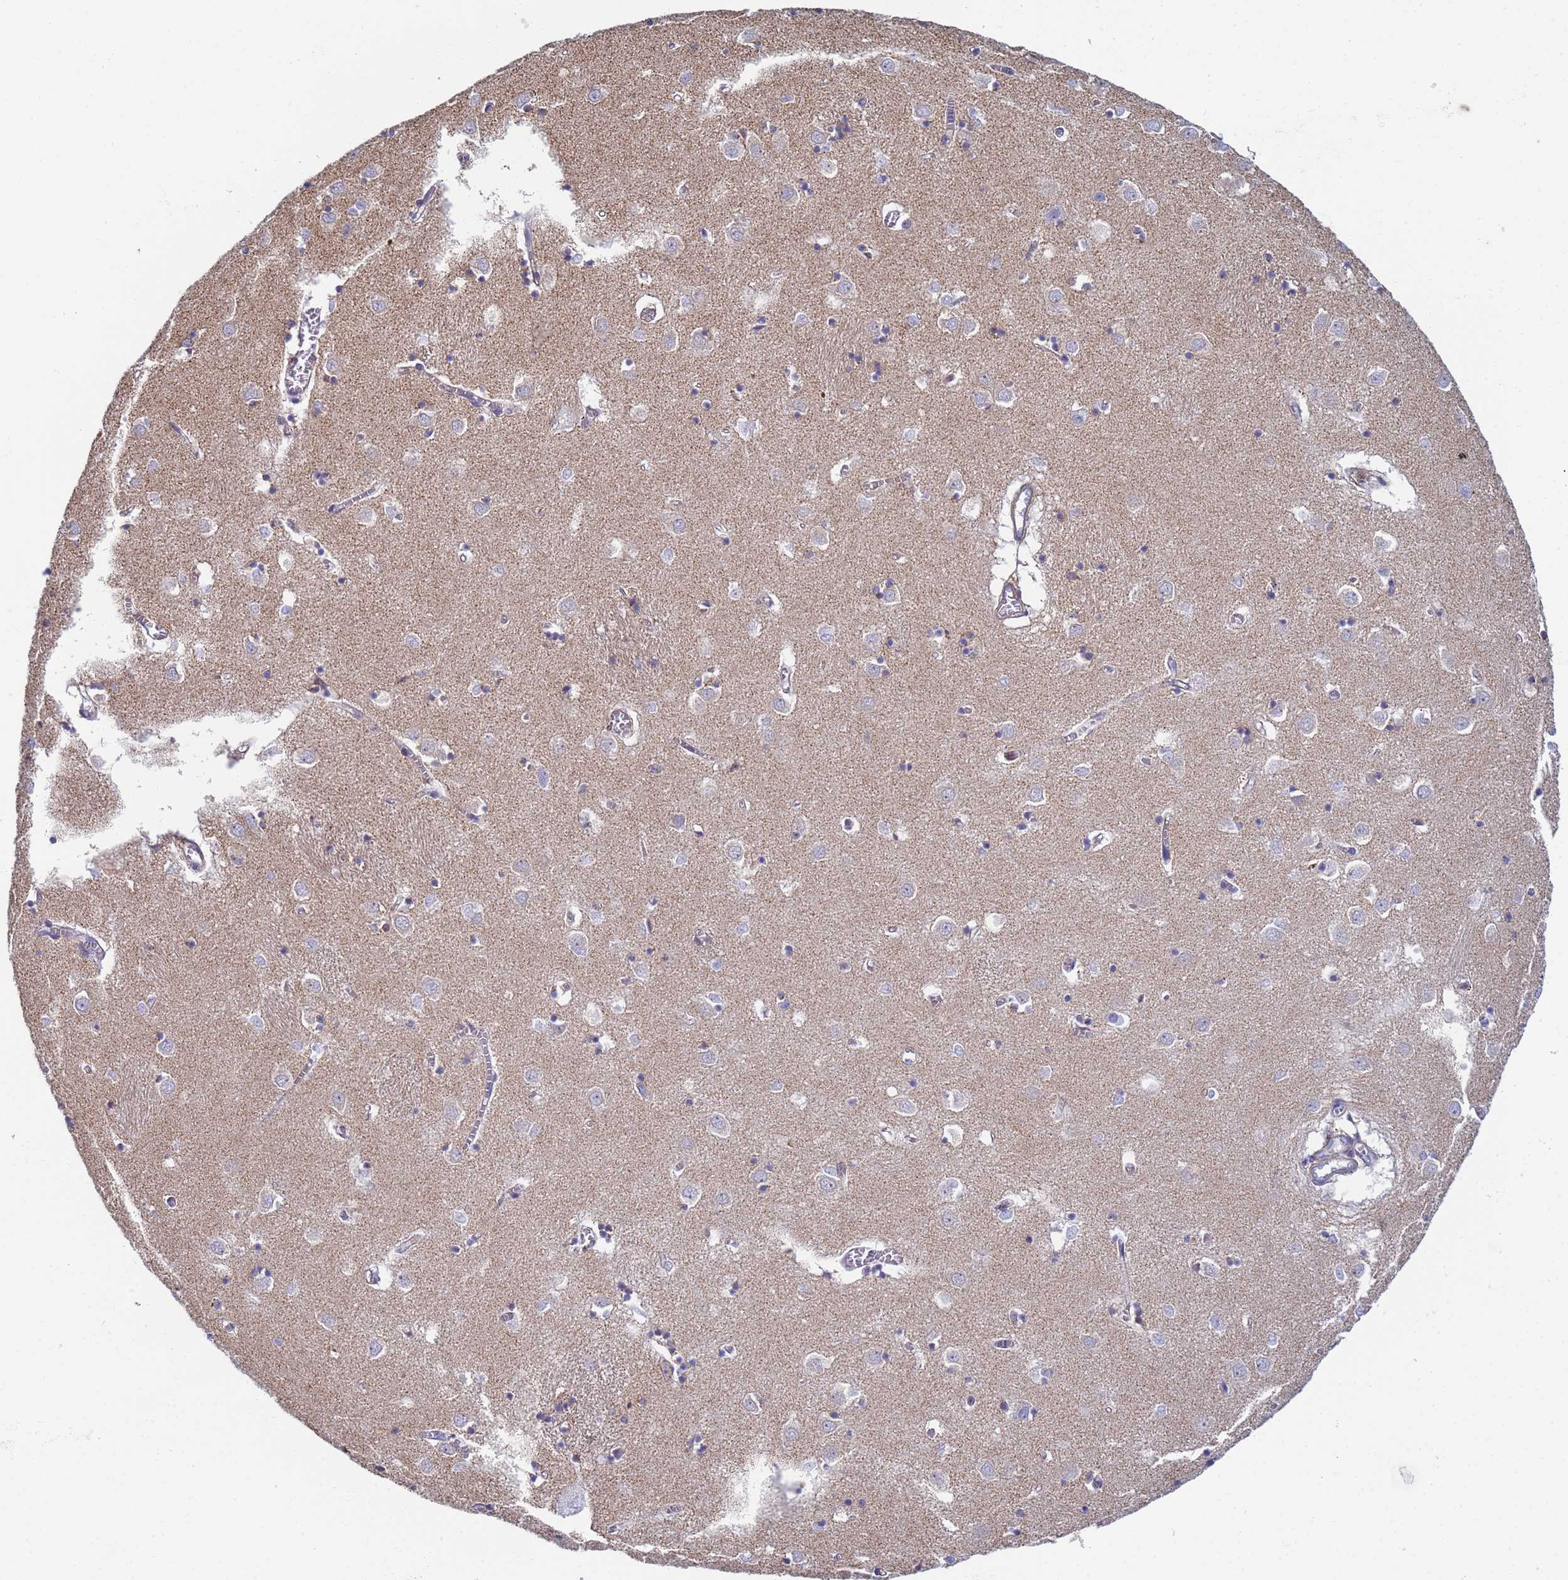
{"staining": {"intensity": "negative", "quantity": "none", "location": "none"}, "tissue": "caudate", "cell_type": "Glial cells", "image_type": "normal", "snomed": [{"axis": "morphology", "description": "Normal tissue, NOS"}, {"axis": "topography", "description": "Lateral ventricle wall"}], "caption": "There is no significant staining in glial cells of caudate. (Brightfield microscopy of DAB IHC at high magnification).", "gene": "ZNG1A", "patient": {"sex": "male", "age": 70}}